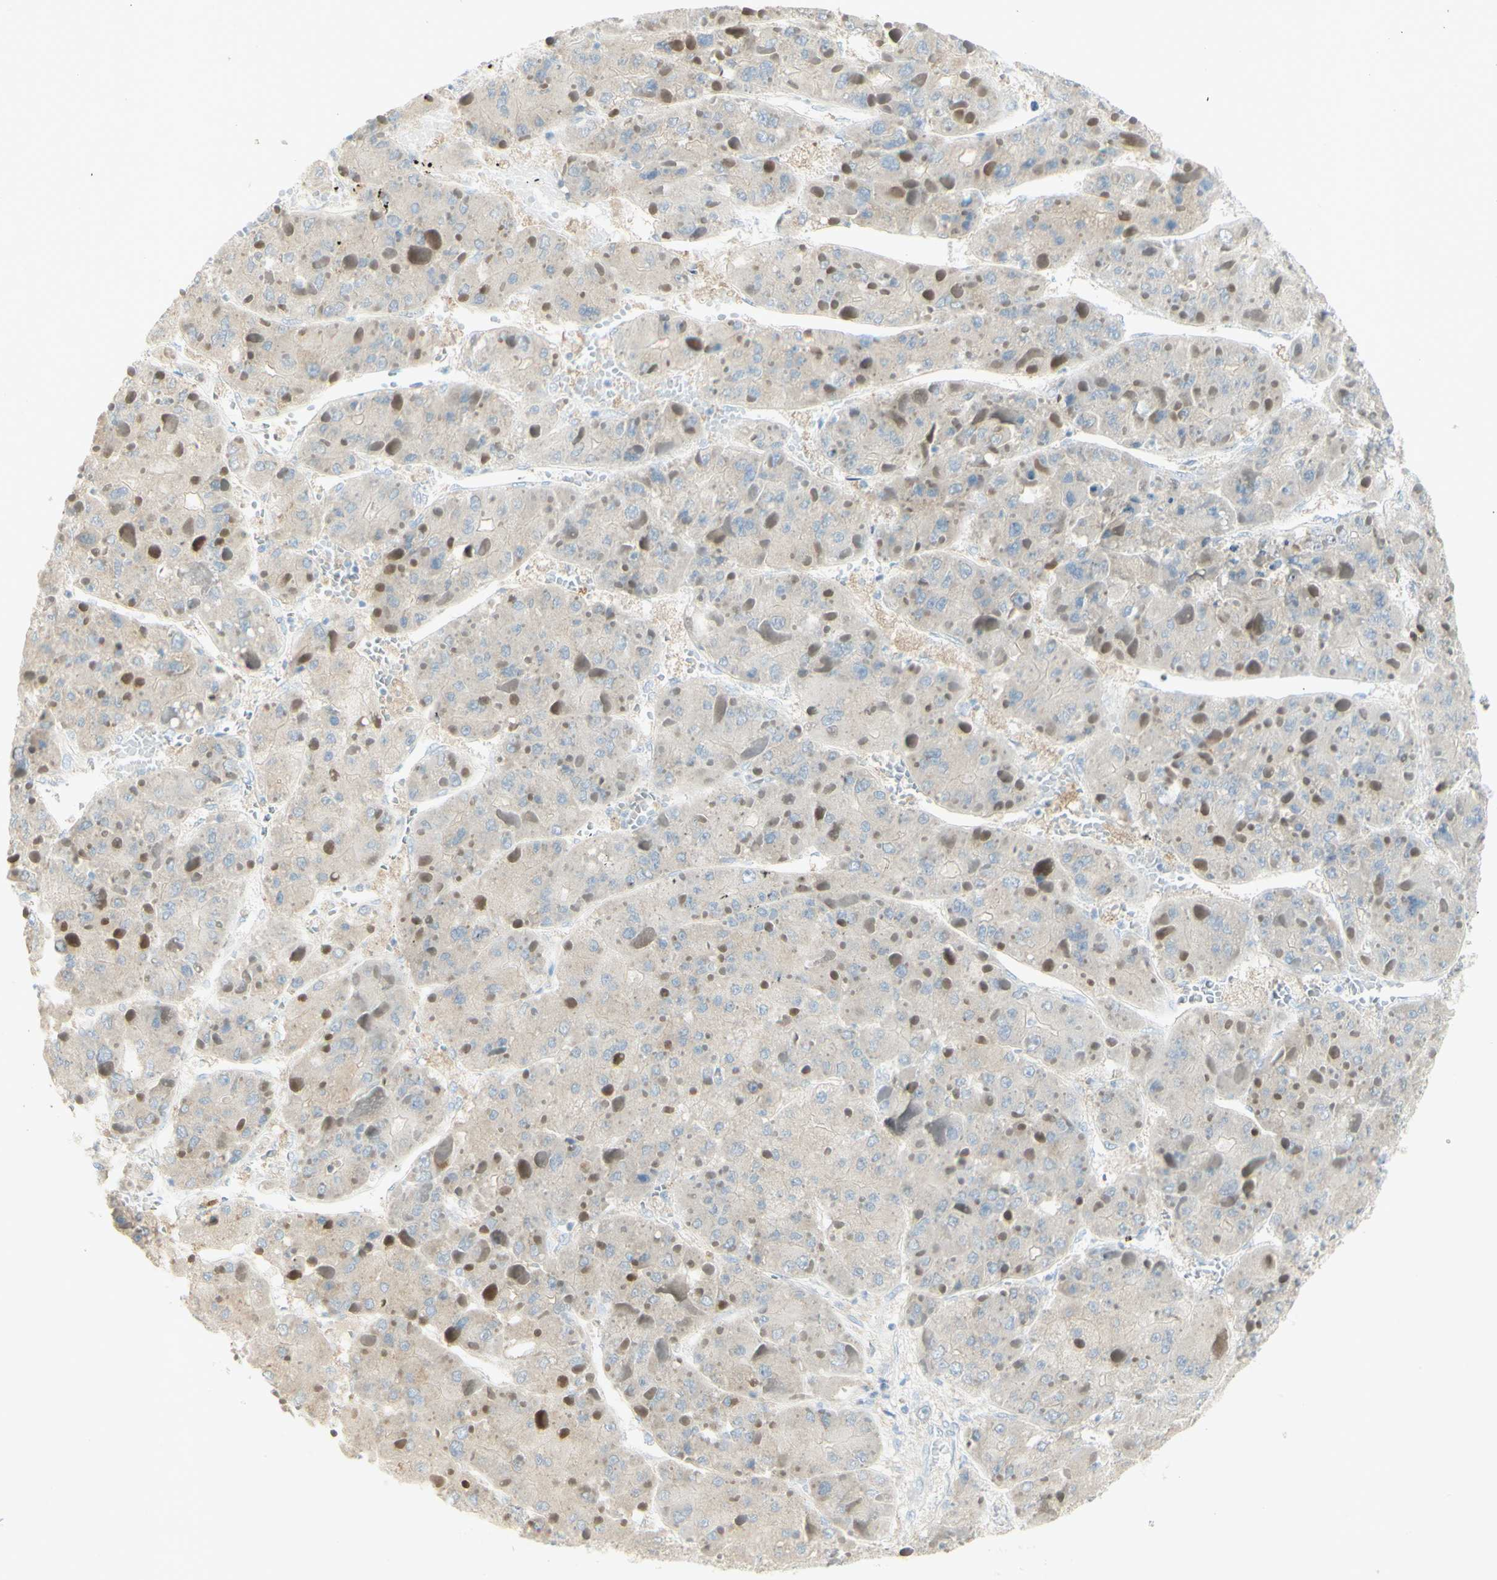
{"staining": {"intensity": "negative", "quantity": "none", "location": "none"}, "tissue": "liver cancer", "cell_type": "Tumor cells", "image_type": "cancer", "snomed": [{"axis": "morphology", "description": "Carcinoma, Hepatocellular, NOS"}, {"axis": "topography", "description": "Liver"}], "caption": "A high-resolution histopathology image shows IHC staining of liver cancer, which reveals no significant staining in tumor cells. (DAB IHC visualized using brightfield microscopy, high magnification).", "gene": "ART3", "patient": {"sex": "female", "age": 73}}